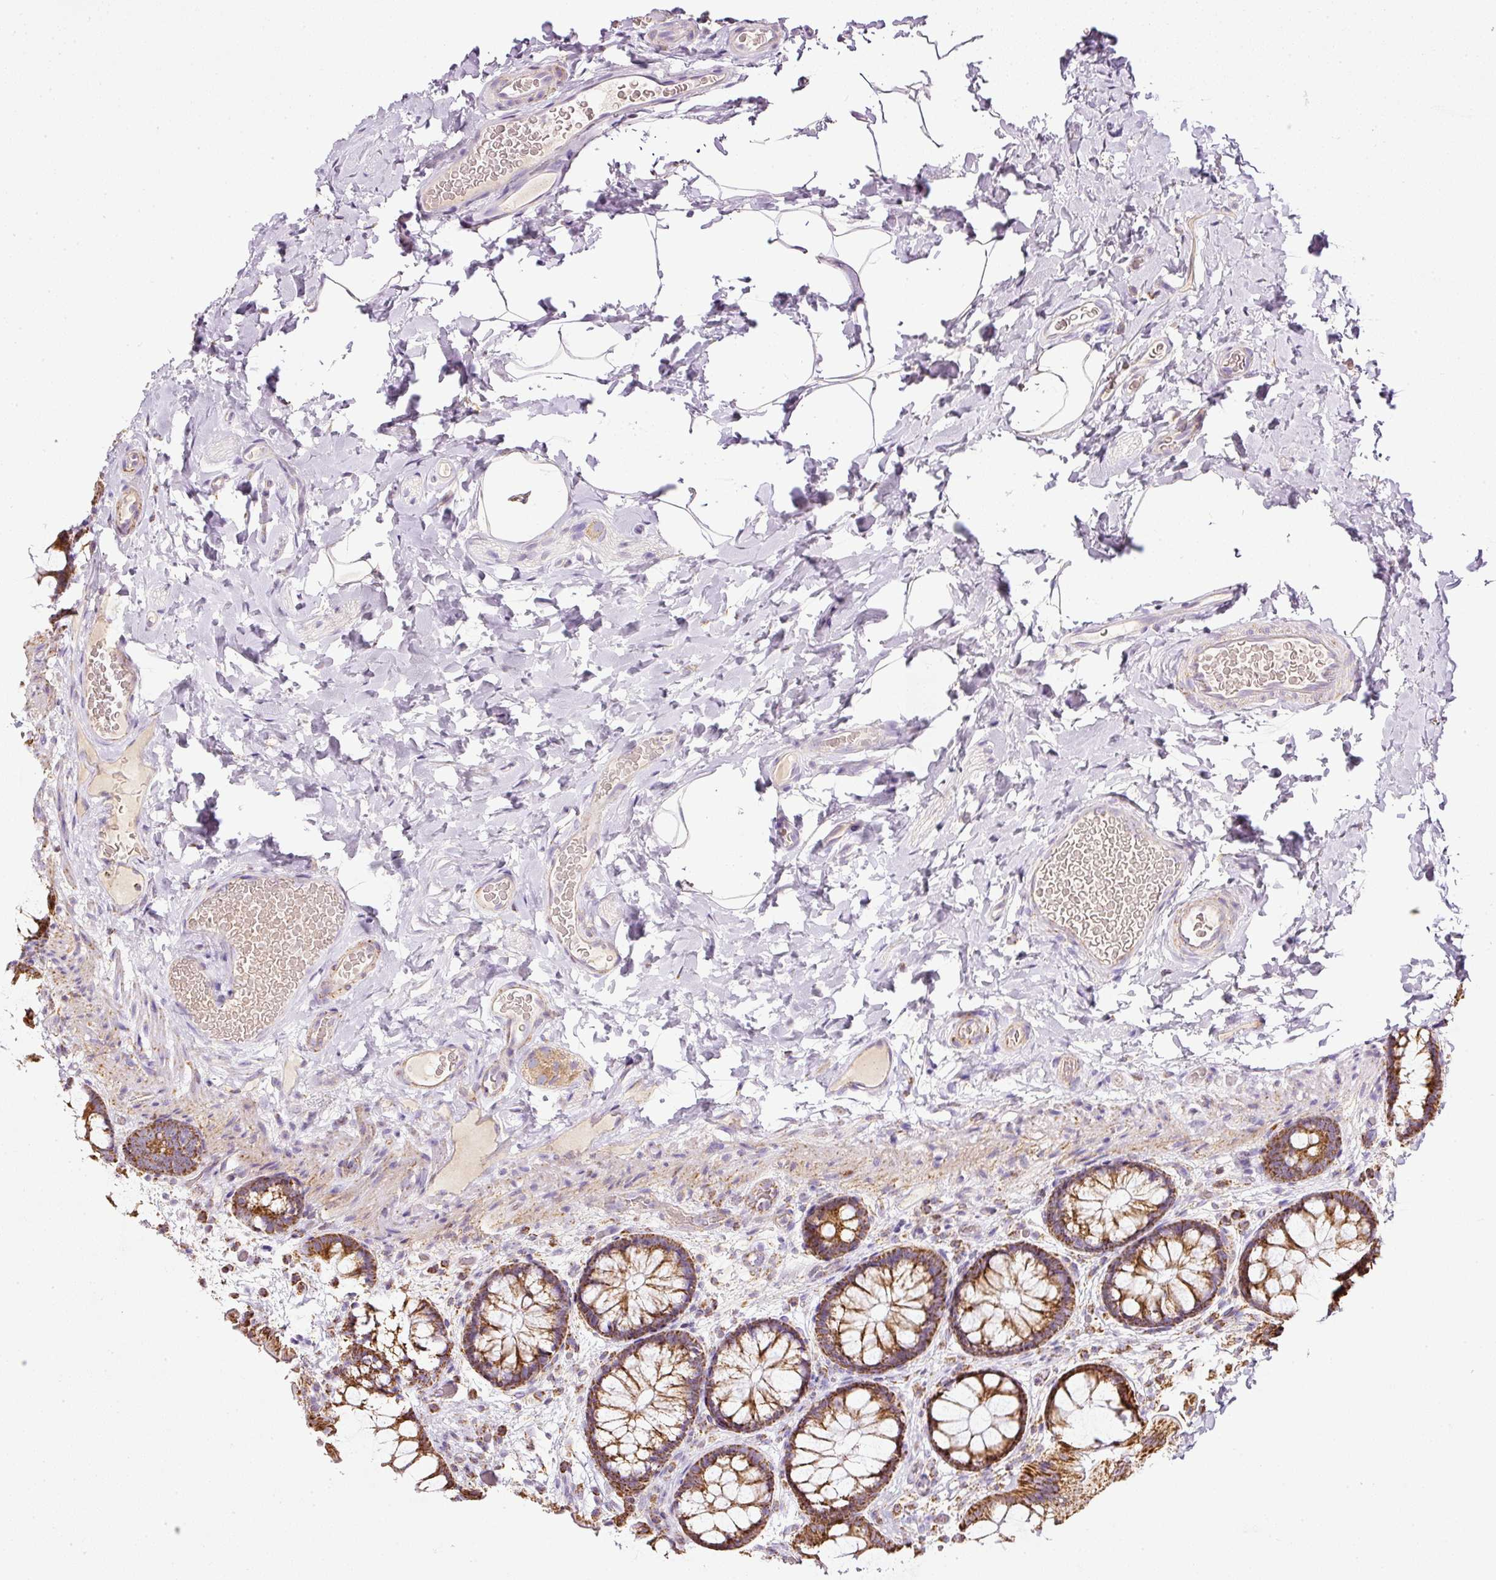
{"staining": {"intensity": "negative", "quantity": "none", "location": "none"}, "tissue": "colon", "cell_type": "Endothelial cells", "image_type": "normal", "snomed": [{"axis": "morphology", "description": "Normal tissue, NOS"}, {"axis": "topography", "description": "Colon"}], "caption": "Histopathology image shows no protein positivity in endothelial cells of unremarkable colon. Brightfield microscopy of IHC stained with DAB (3,3'-diaminobenzidine) (brown) and hematoxylin (blue), captured at high magnification.", "gene": "SDHA", "patient": {"sex": "male", "age": 46}}